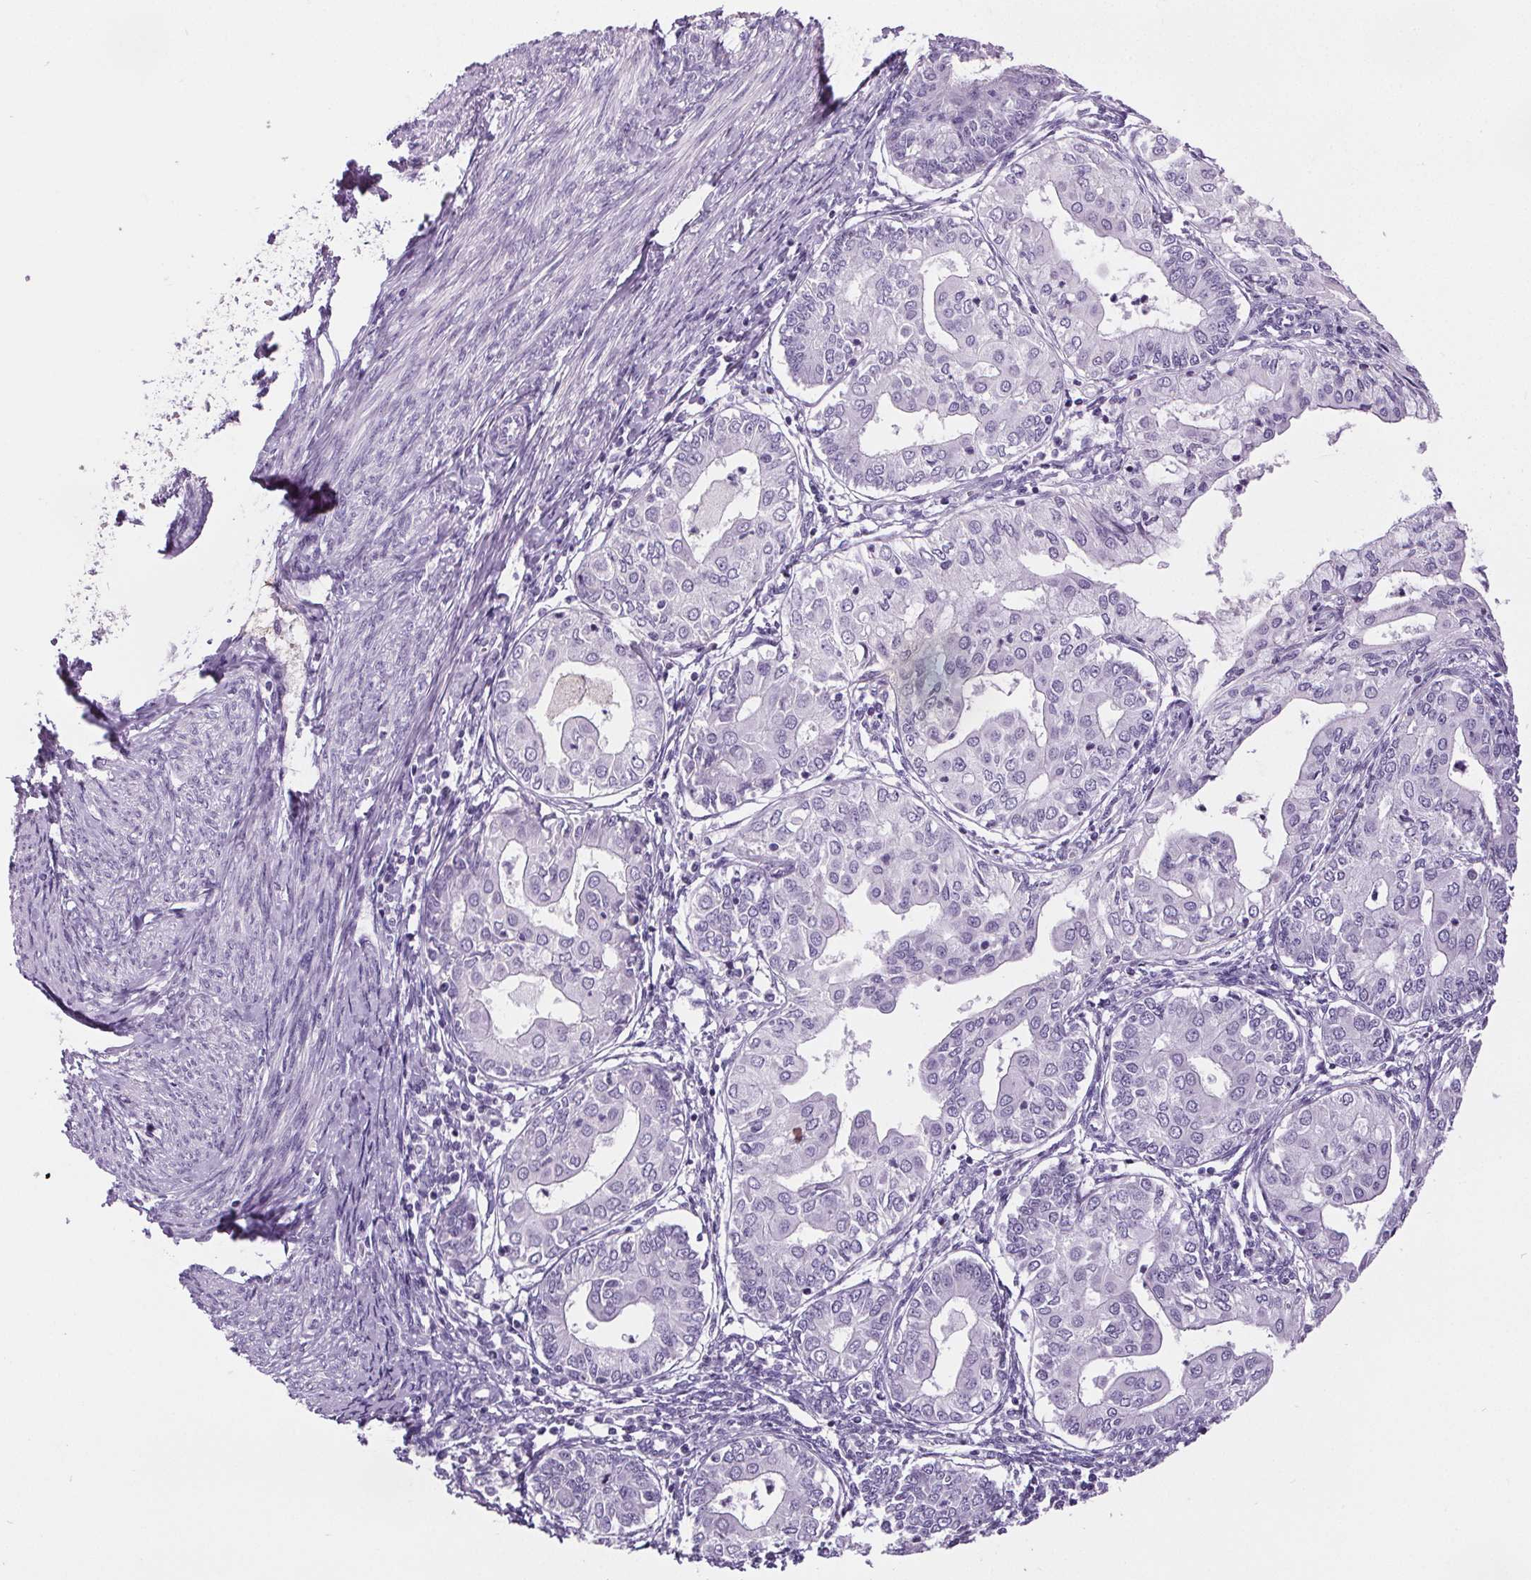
{"staining": {"intensity": "negative", "quantity": "none", "location": "none"}, "tissue": "endometrial cancer", "cell_type": "Tumor cells", "image_type": "cancer", "snomed": [{"axis": "morphology", "description": "Adenocarcinoma, NOS"}, {"axis": "topography", "description": "Endometrium"}], "caption": "Tumor cells are negative for brown protein staining in endometrial adenocarcinoma.", "gene": "CD5L", "patient": {"sex": "female", "age": 68}}